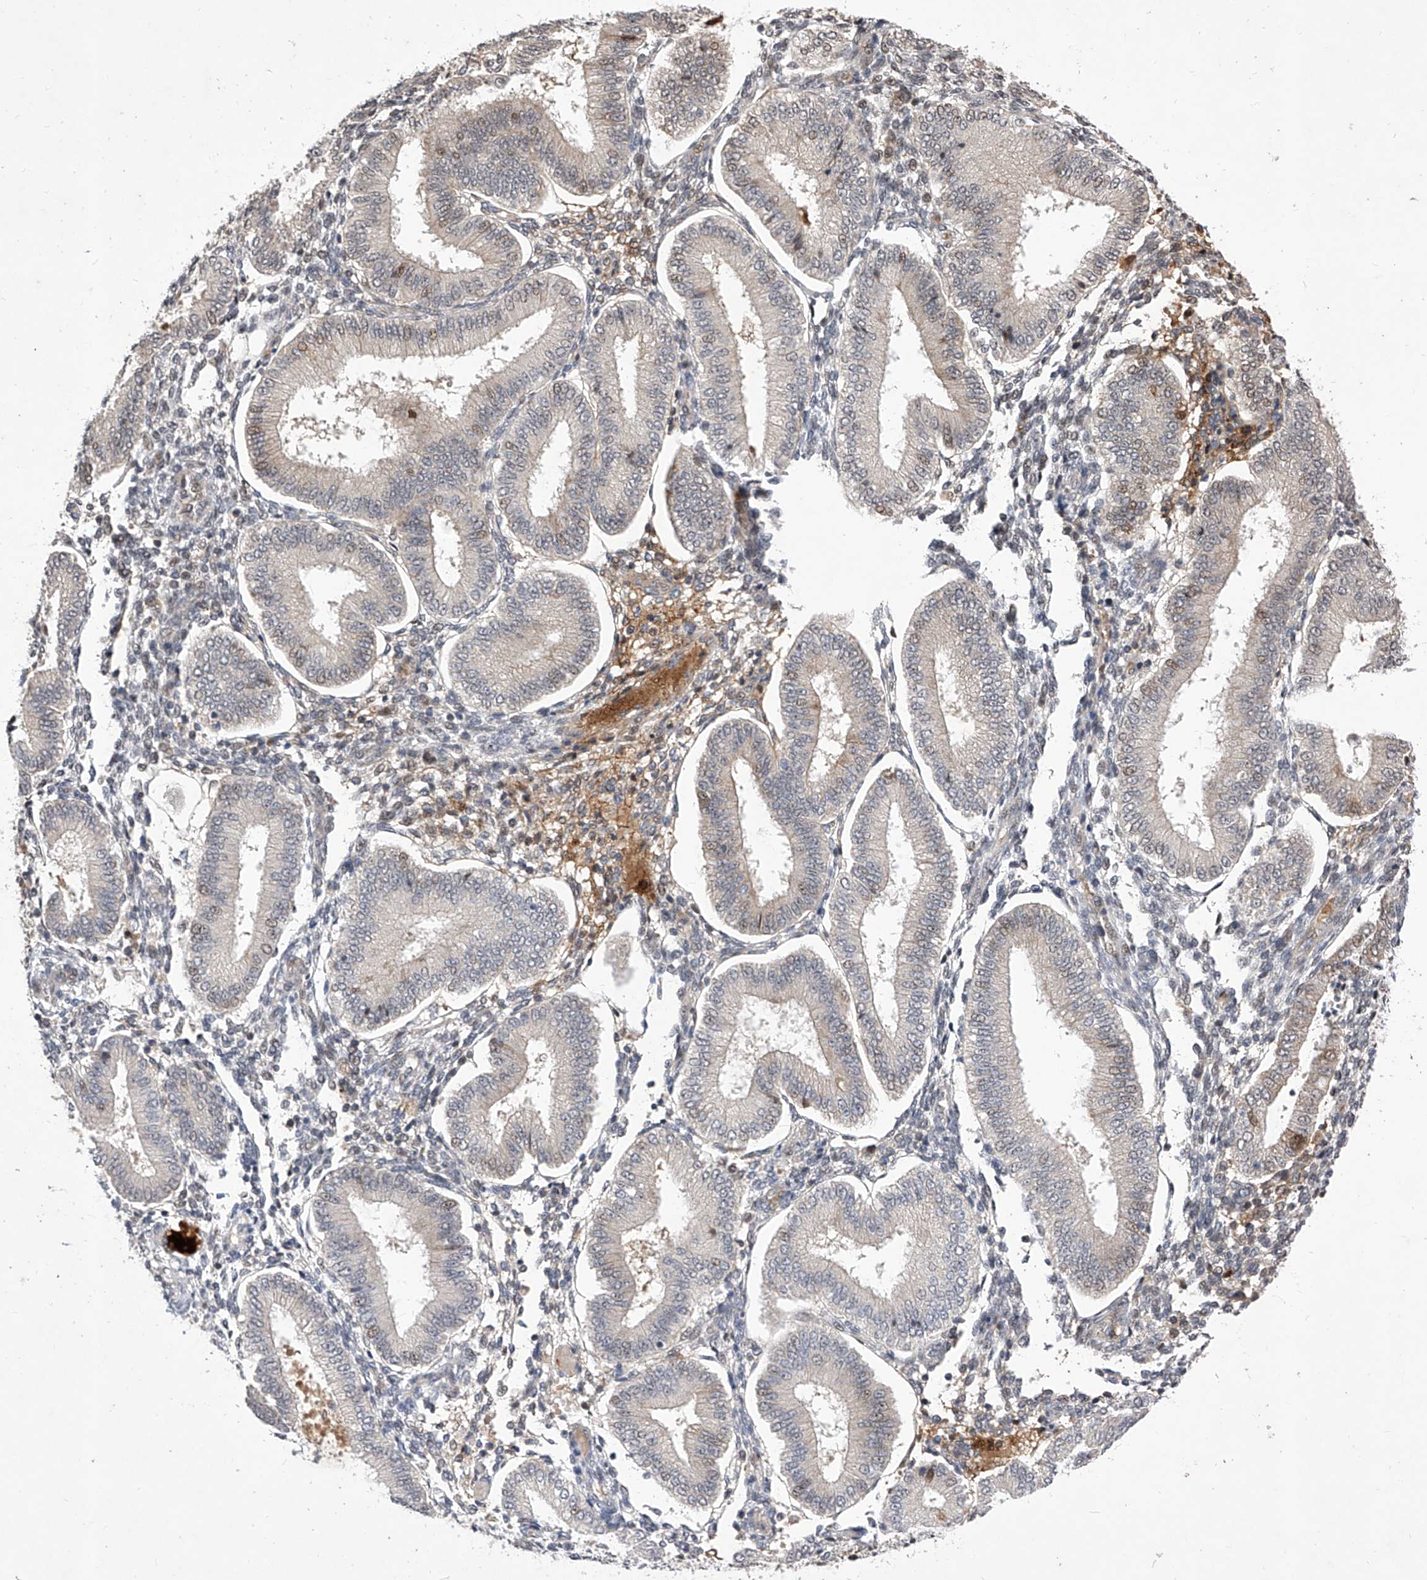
{"staining": {"intensity": "negative", "quantity": "none", "location": "none"}, "tissue": "endometrium", "cell_type": "Cells in endometrial stroma", "image_type": "normal", "snomed": [{"axis": "morphology", "description": "Normal tissue, NOS"}, {"axis": "topography", "description": "Endometrium"}], "caption": "DAB immunohistochemical staining of normal endometrium shows no significant positivity in cells in endometrial stroma. (Brightfield microscopy of DAB (3,3'-diaminobenzidine) IHC at high magnification).", "gene": "LGR4", "patient": {"sex": "female", "age": 39}}